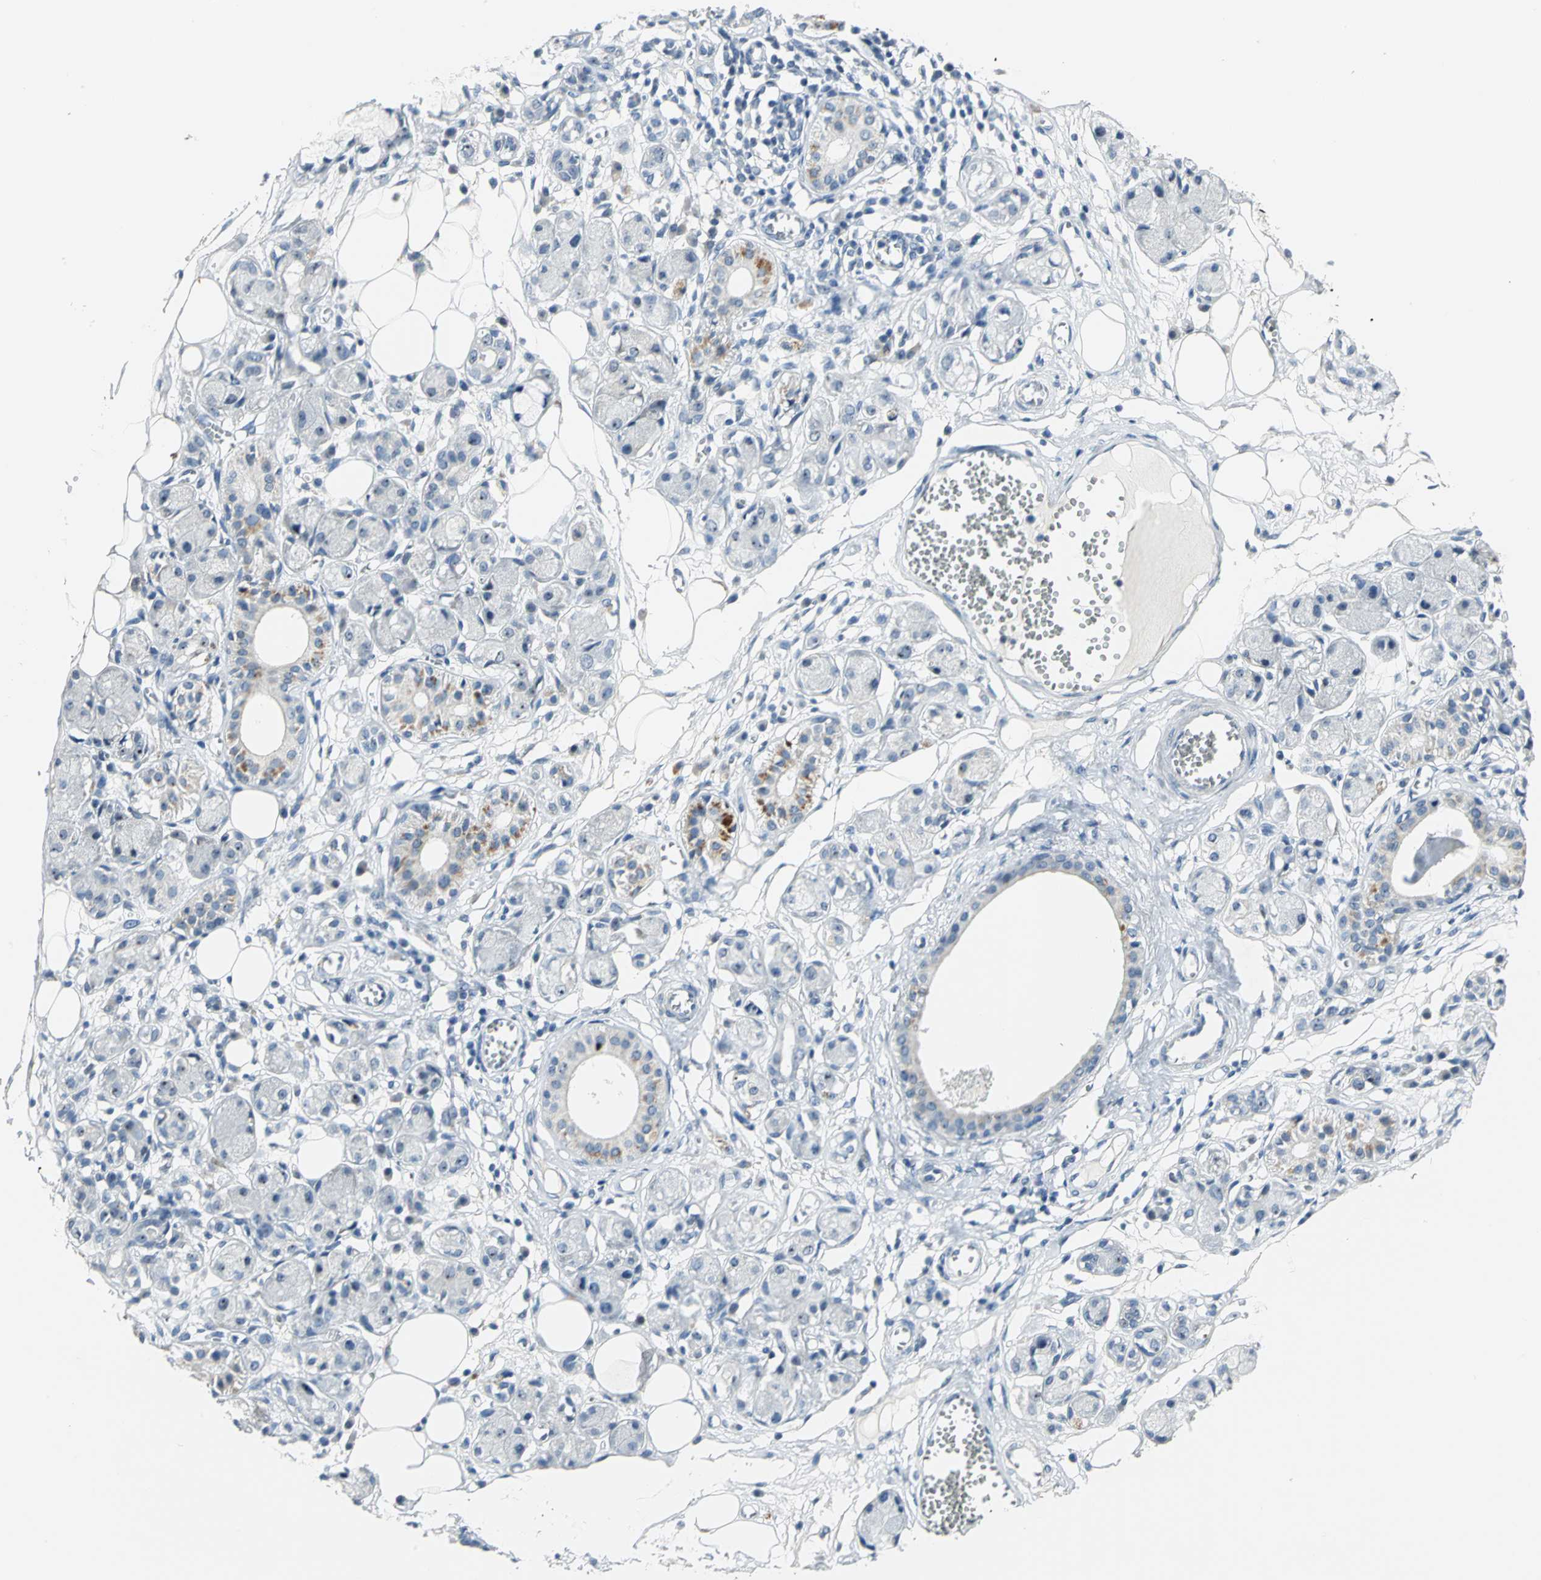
{"staining": {"intensity": "moderate", "quantity": ">75%", "location": "nuclear"}, "tissue": "adipose tissue", "cell_type": "Adipocytes", "image_type": "normal", "snomed": [{"axis": "morphology", "description": "Normal tissue, NOS"}, {"axis": "morphology", "description": "Inflammation, NOS"}, {"axis": "topography", "description": "Vascular tissue"}, {"axis": "topography", "description": "Salivary gland"}], "caption": "This image demonstrates immunohistochemistry (IHC) staining of benign human adipose tissue, with medium moderate nuclear expression in about >75% of adipocytes.", "gene": "MYBBP1A", "patient": {"sex": "female", "age": 75}}